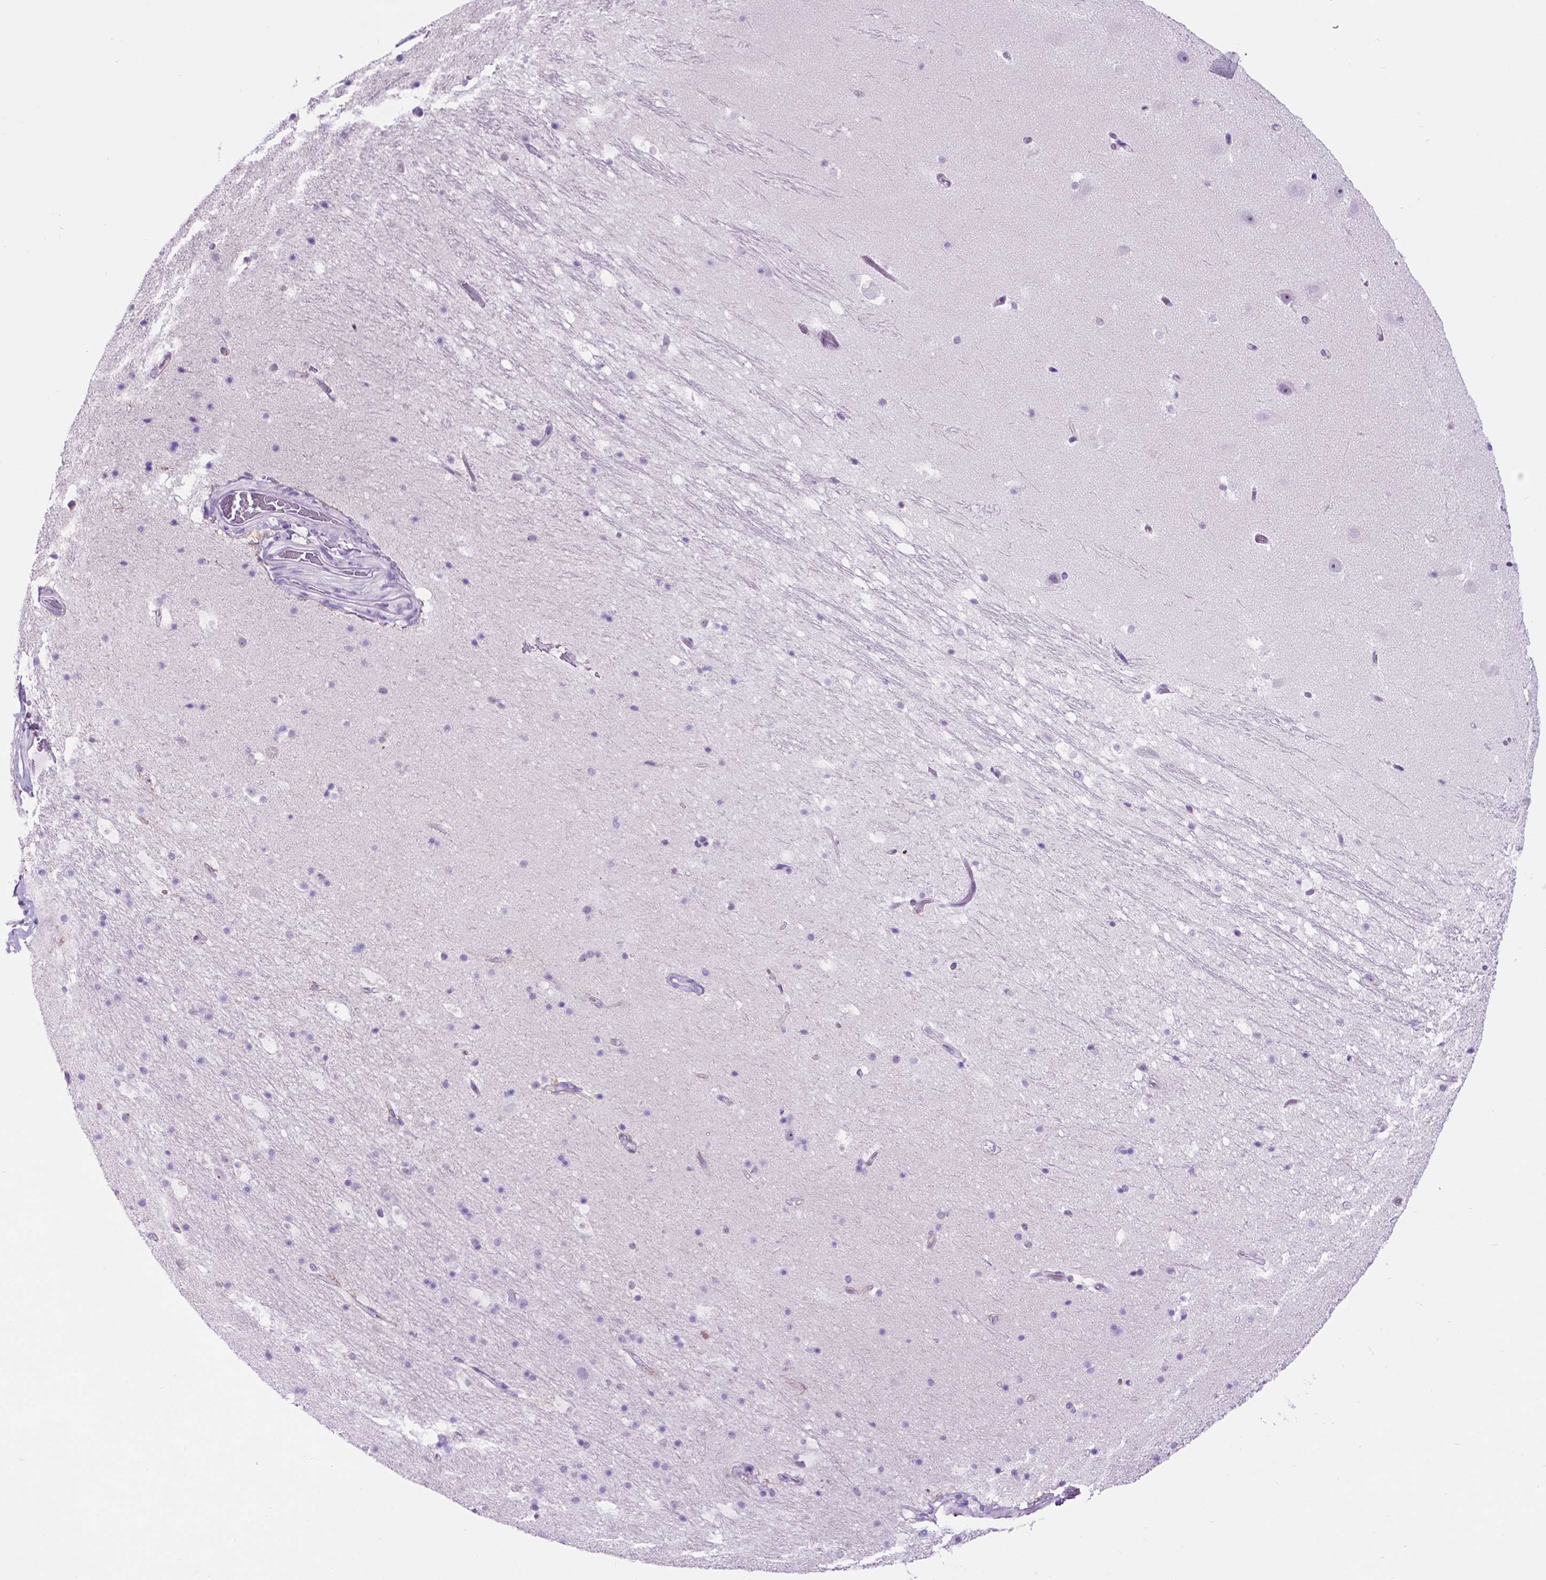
{"staining": {"intensity": "negative", "quantity": "none", "location": "none"}, "tissue": "hippocampus", "cell_type": "Glial cells", "image_type": "normal", "snomed": [{"axis": "morphology", "description": "Normal tissue, NOS"}, {"axis": "topography", "description": "Hippocampus"}], "caption": "Histopathology image shows no protein expression in glial cells of unremarkable hippocampus.", "gene": "SPDYA", "patient": {"sex": "male", "age": 26}}